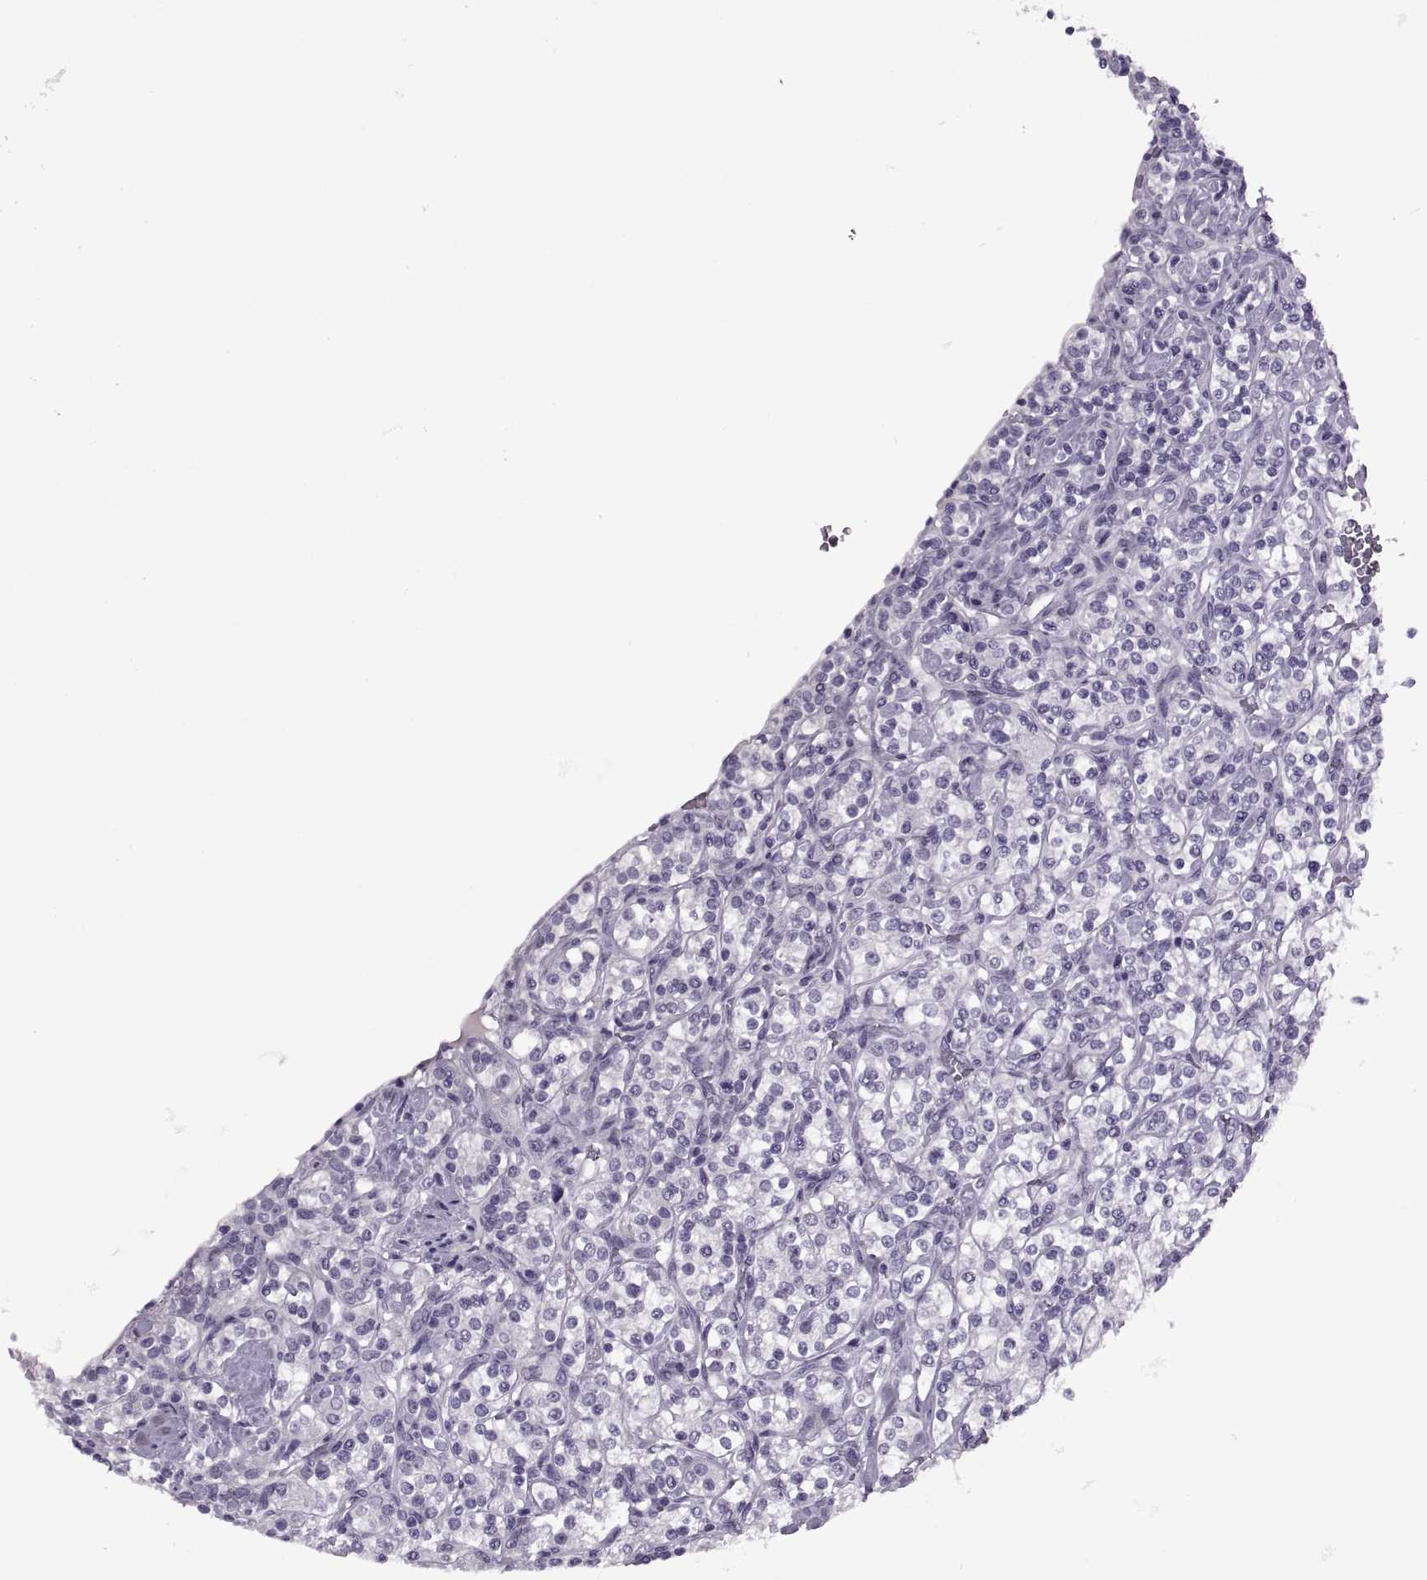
{"staining": {"intensity": "negative", "quantity": "none", "location": "none"}, "tissue": "renal cancer", "cell_type": "Tumor cells", "image_type": "cancer", "snomed": [{"axis": "morphology", "description": "Adenocarcinoma, NOS"}, {"axis": "topography", "description": "Kidney"}], "caption": "Immunohistochemical staining of human renal cancer exhibits no significant expression in tumor cells.", "gene": "SYNGR4", "patient": {"sex": "male", "age": 77}}